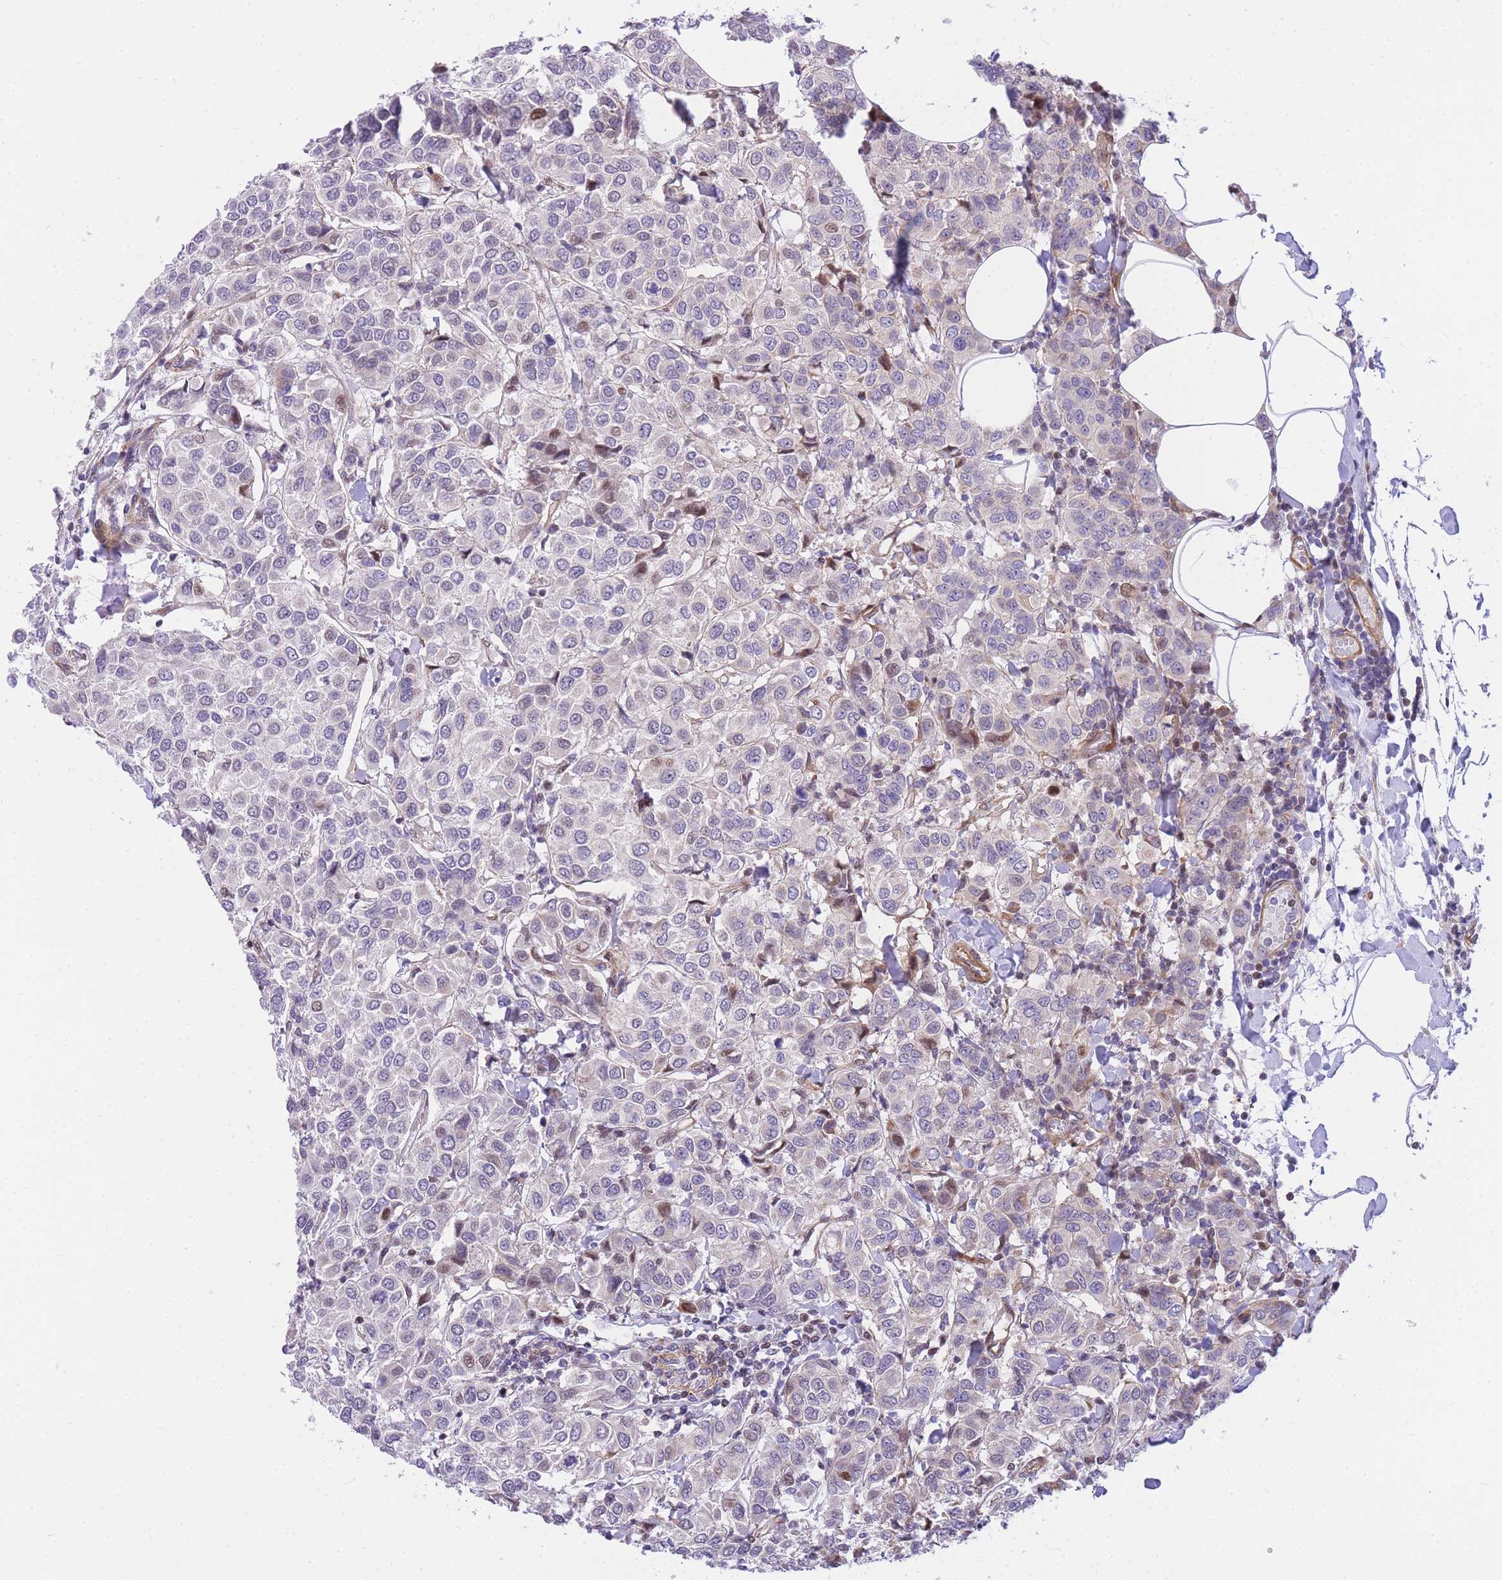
{"staining": {"intensity": "weak", "quantity": "<25%", "location": "nuclear"}, "tissue": "breast cancer", "cell_type": "Tumor cells", "image_type": "cancer", "snomed": [{"axis": "morphology", "description": "Duct carcinoma"}, {"axis": "topography", "description": "Breast"}], "caption": "Immunohistochemistry (IHC) of breast intraductal carcinoma displays no expression in tumor cells.", "gene": "S100PBP", "patient": {"sex": "female", "age": 55}}